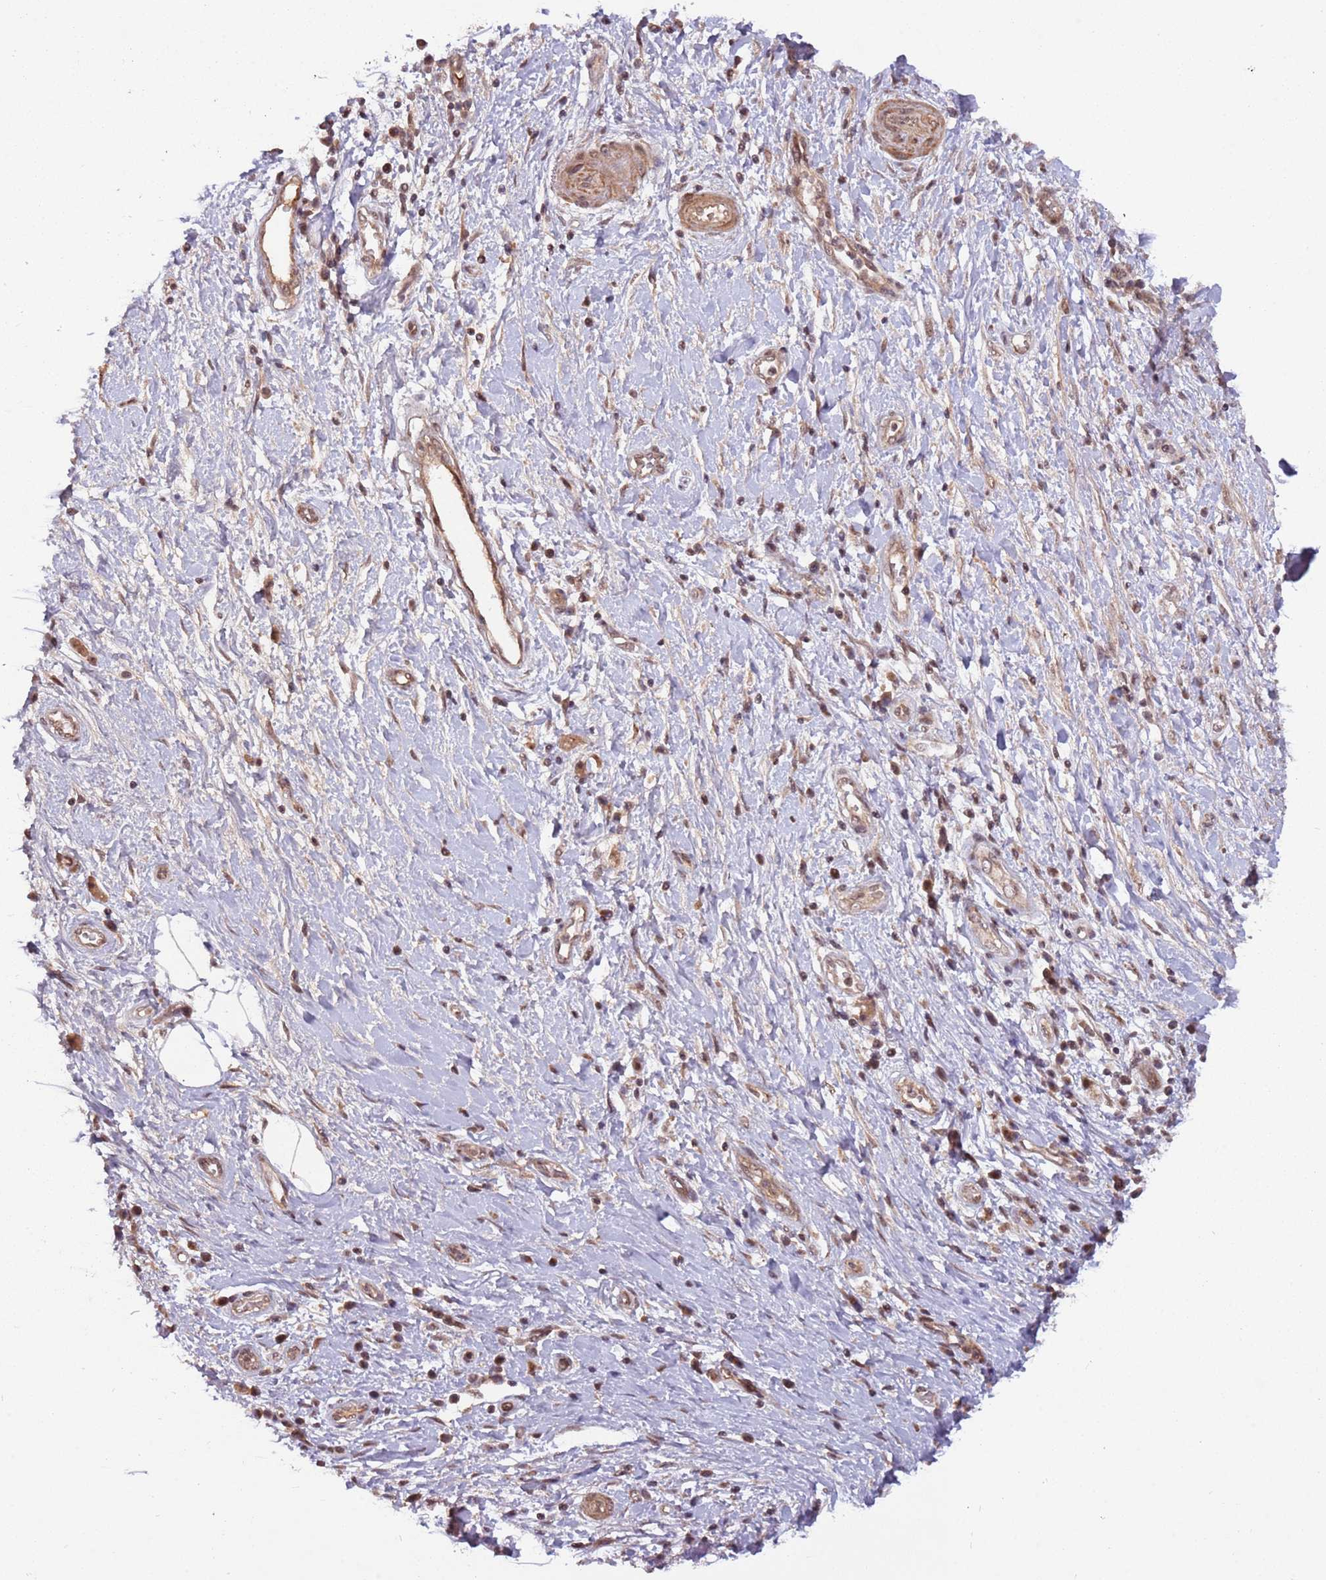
{"staining": {"intensity": "moderate", "quantity": ">75%", "location": "nuclear"}, "tissue": "pancreatic cancer", "cell_type": "Tumor cells", "image_type": "cancer", "snomed": [{"axis": "morphology", "description": "Adenocarcinoma, NOS"}, {"axis": "topography", "description": "Pancreas"}], "caption": "A medium amount of moderate nuclear expression is seen in about >75% of tumor cells in pancreatic cancer (adenocarcinoma) tissue.", "gene": "SUDS3", "patient": {"sex": "male", "age": 68}}